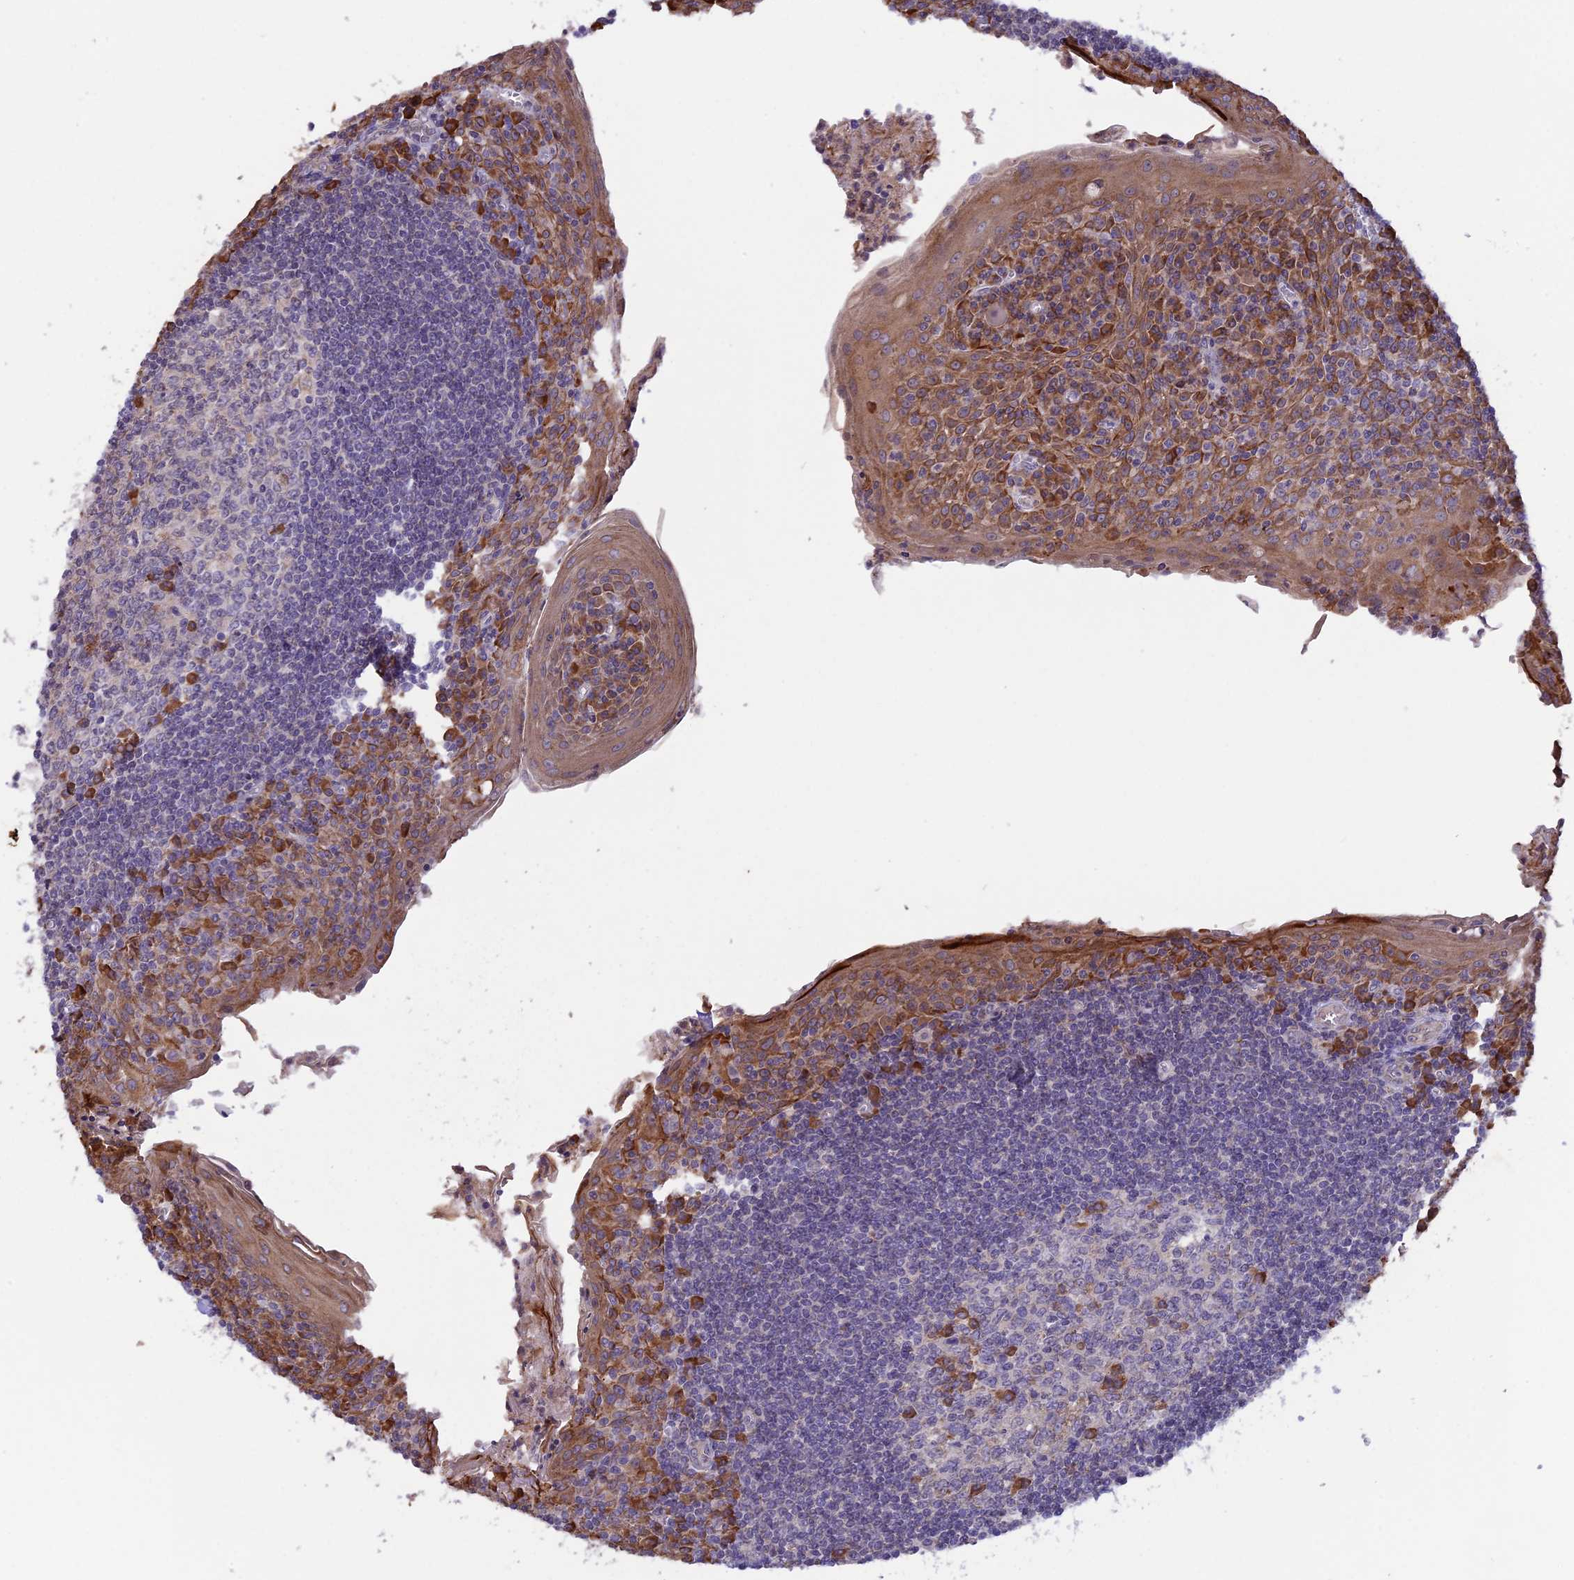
{"staining": {"intensity": "moderate", "quantity": "<25%", "location": "cytoplasmic/membranous"}, "tissue": "tonsil", "cell_type": "Germinal center cells", "image_type": "normal", "snomed": [{"axis": "morphology", "description": "Normal tissue, NOS"}, {"axis": "topography", "description": "Tonsil"}], "caption": "Immunohistochemical staining of normal tonsil reveals low levels of moderate cytoplasmic/membranous expression in approximately <25% of germinal center cells. (DAB IHC with brightfield microscopy, high magnification).", "gene": "DMRTA2", "patient": {"sex": "male", "age": 27}}